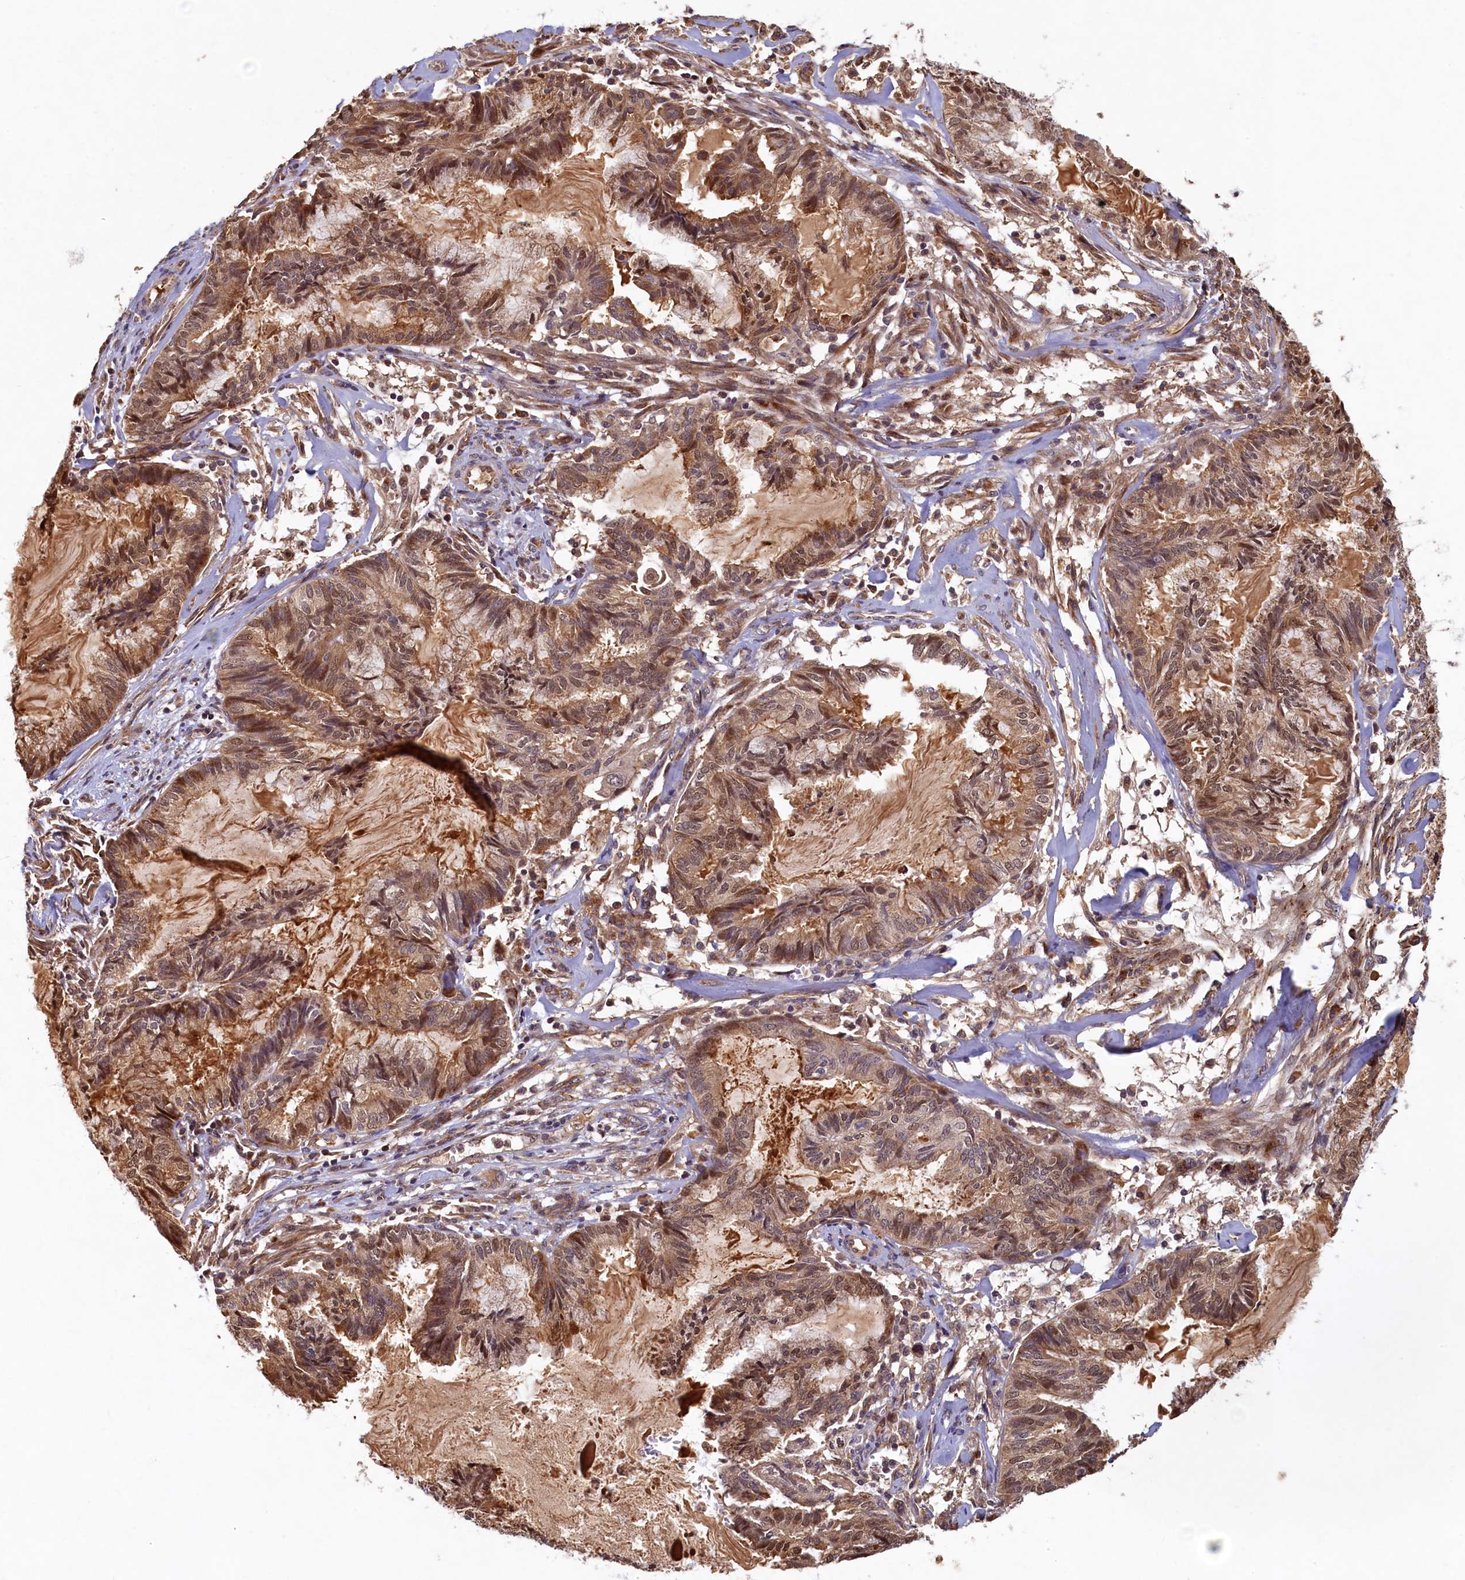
{"staining": {"intensity": "moderate", "quantity": "25%-75%", "location": "cytoplasmic/membranous,nuclear"}, "tissue": "endometrial cancer", "cell_type": "Tumor cells", "image_type": "cancer", "snomed": [{"axis": "morphology", "description": "Adenocarcinoma, NOS"}, {"axis": "topography", "description": "Endometrium"}], "caption": "Protein staining by IHC exhibits moderate cytoplasmic/membranous and nuclear staining in approximately 25%-75% of tumor cells in endometrial adenocarcinoma.", "gene": "LCMT2", "patient": {"sex": "female", "age": 86}}